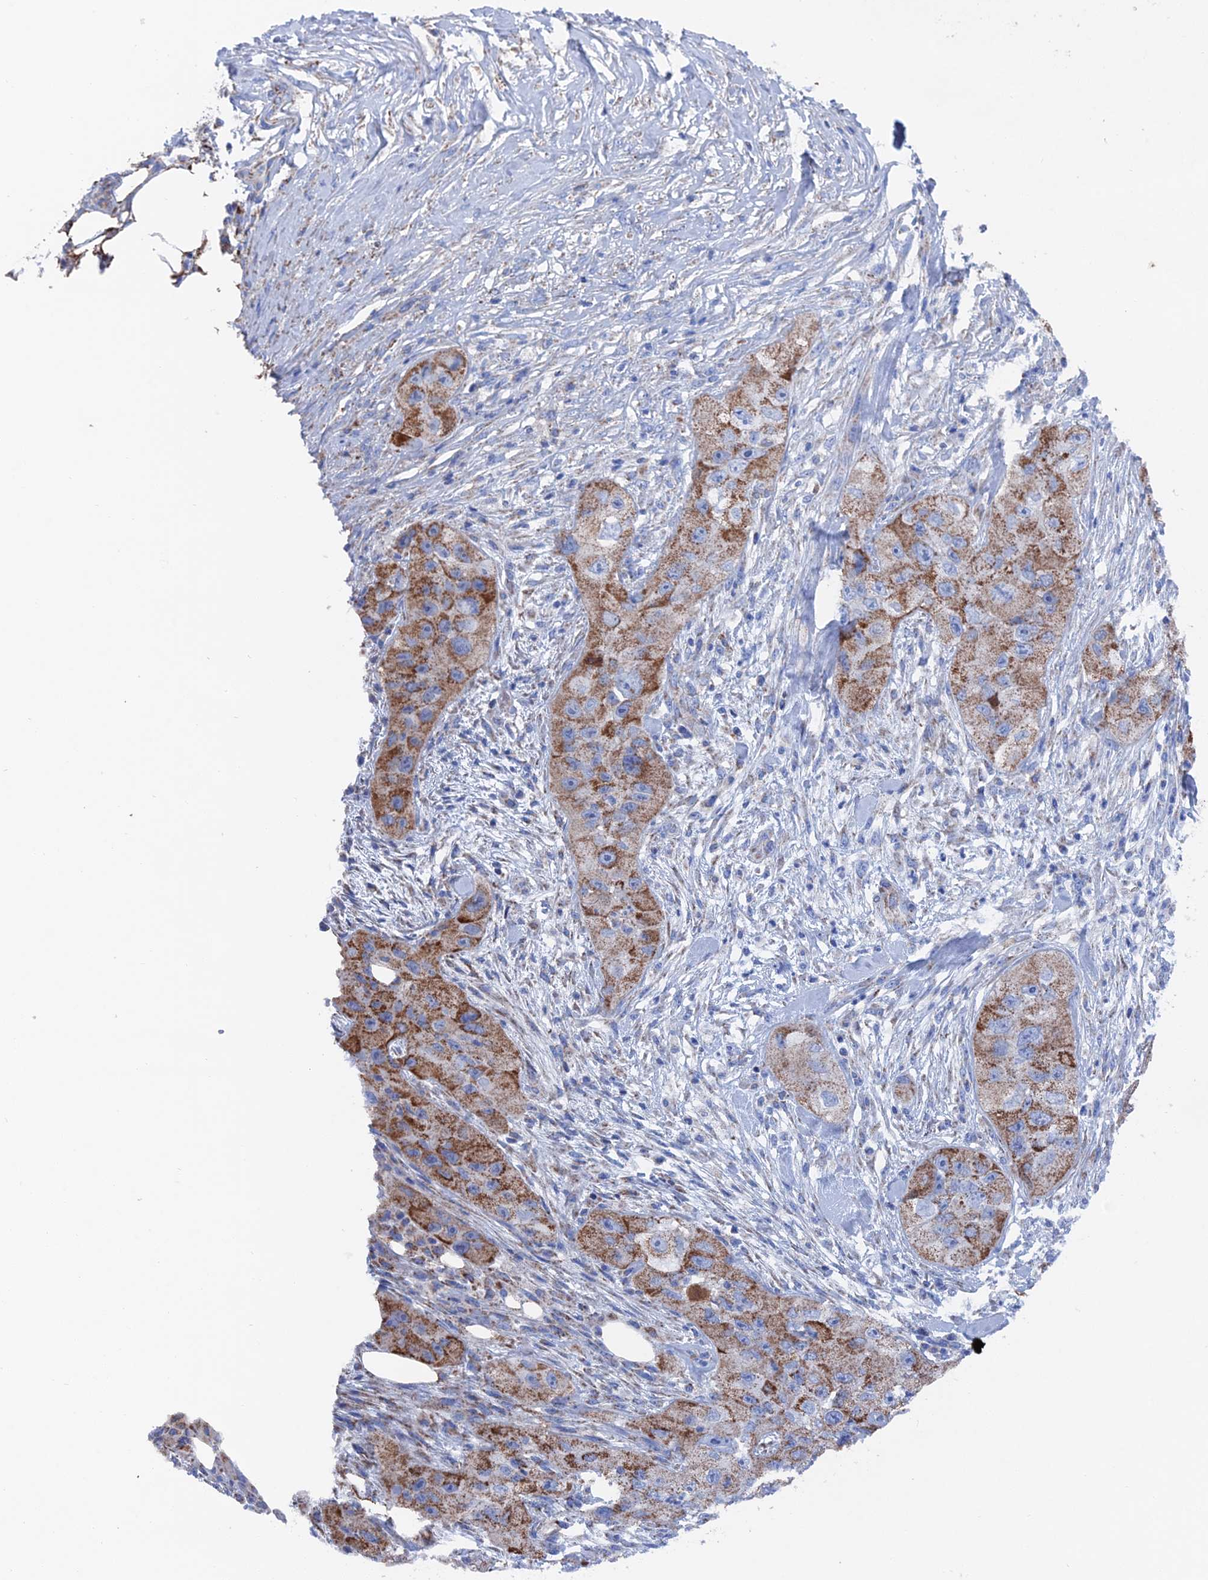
{"staining": {"intensity": "moderate", "quantity": ">75%", "location": "cytoplasmic/membranous"}, "tissue": "skin cancer", "cell_type": "Tumor cells", "image_type": "cancer", "snomed": [{"axis": "morphology", "description": "Squamous cell carcinoma, NOS"}, {"axis": "topography", "description": "Skin"}, {"axis": "topography", "description": "Subcutis"}], "caption": "Moderate cytoplasmic/membranous staining is identified in about >75% of tumor cells in skin cancer (squamous cell carcinoma).", "gene": "IFT80", "patient": {"sex": "male", "age": 73}}